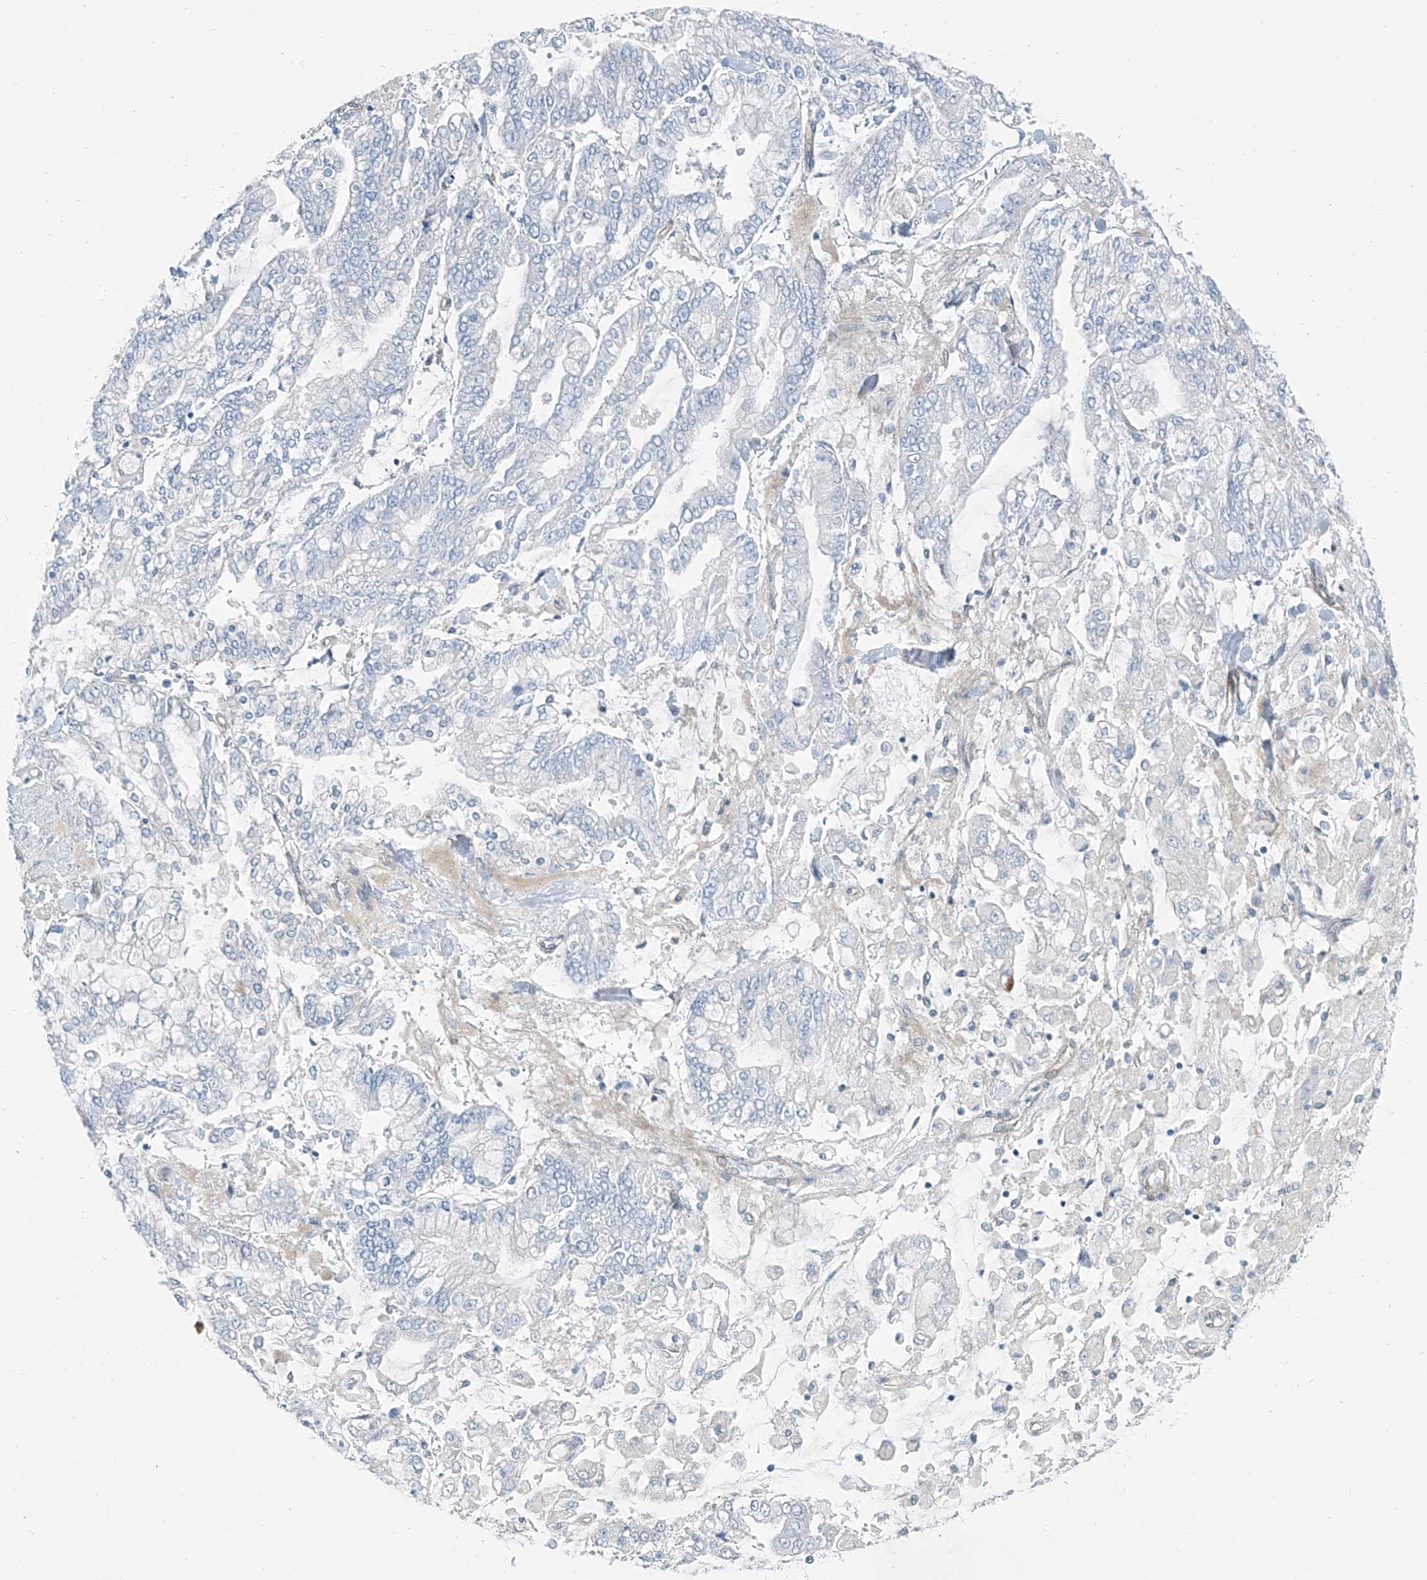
{"staining": {"intensity": "negative", "quantity": "none", "location": "none"}, "tissue": "stomach cancer", "cell_type": "Tumor cells", "image_type": "cancer", "snomed": [{"axis": "morphology", "description": "Normal tissue, NOS"}, {"axis": "morphology", "description": "Adenocarcinoma, NOS"}, {"axis": "topography", "description": "Stomach, upper"}, {"axis": "topography", "description": "Stomach"}], "caption": "Immunohistochemistry (IHC) image of neoplastic tissue: adenocarcinoma (stomach) stained with DAB (3,3'-diaminobenzidine) demonstrates no significant protein expression in tumor cells. (DAB IHC with hematoxylin counter stain).", "gene": "TNS2", "patient": {"sex": "male", "age": 76}}